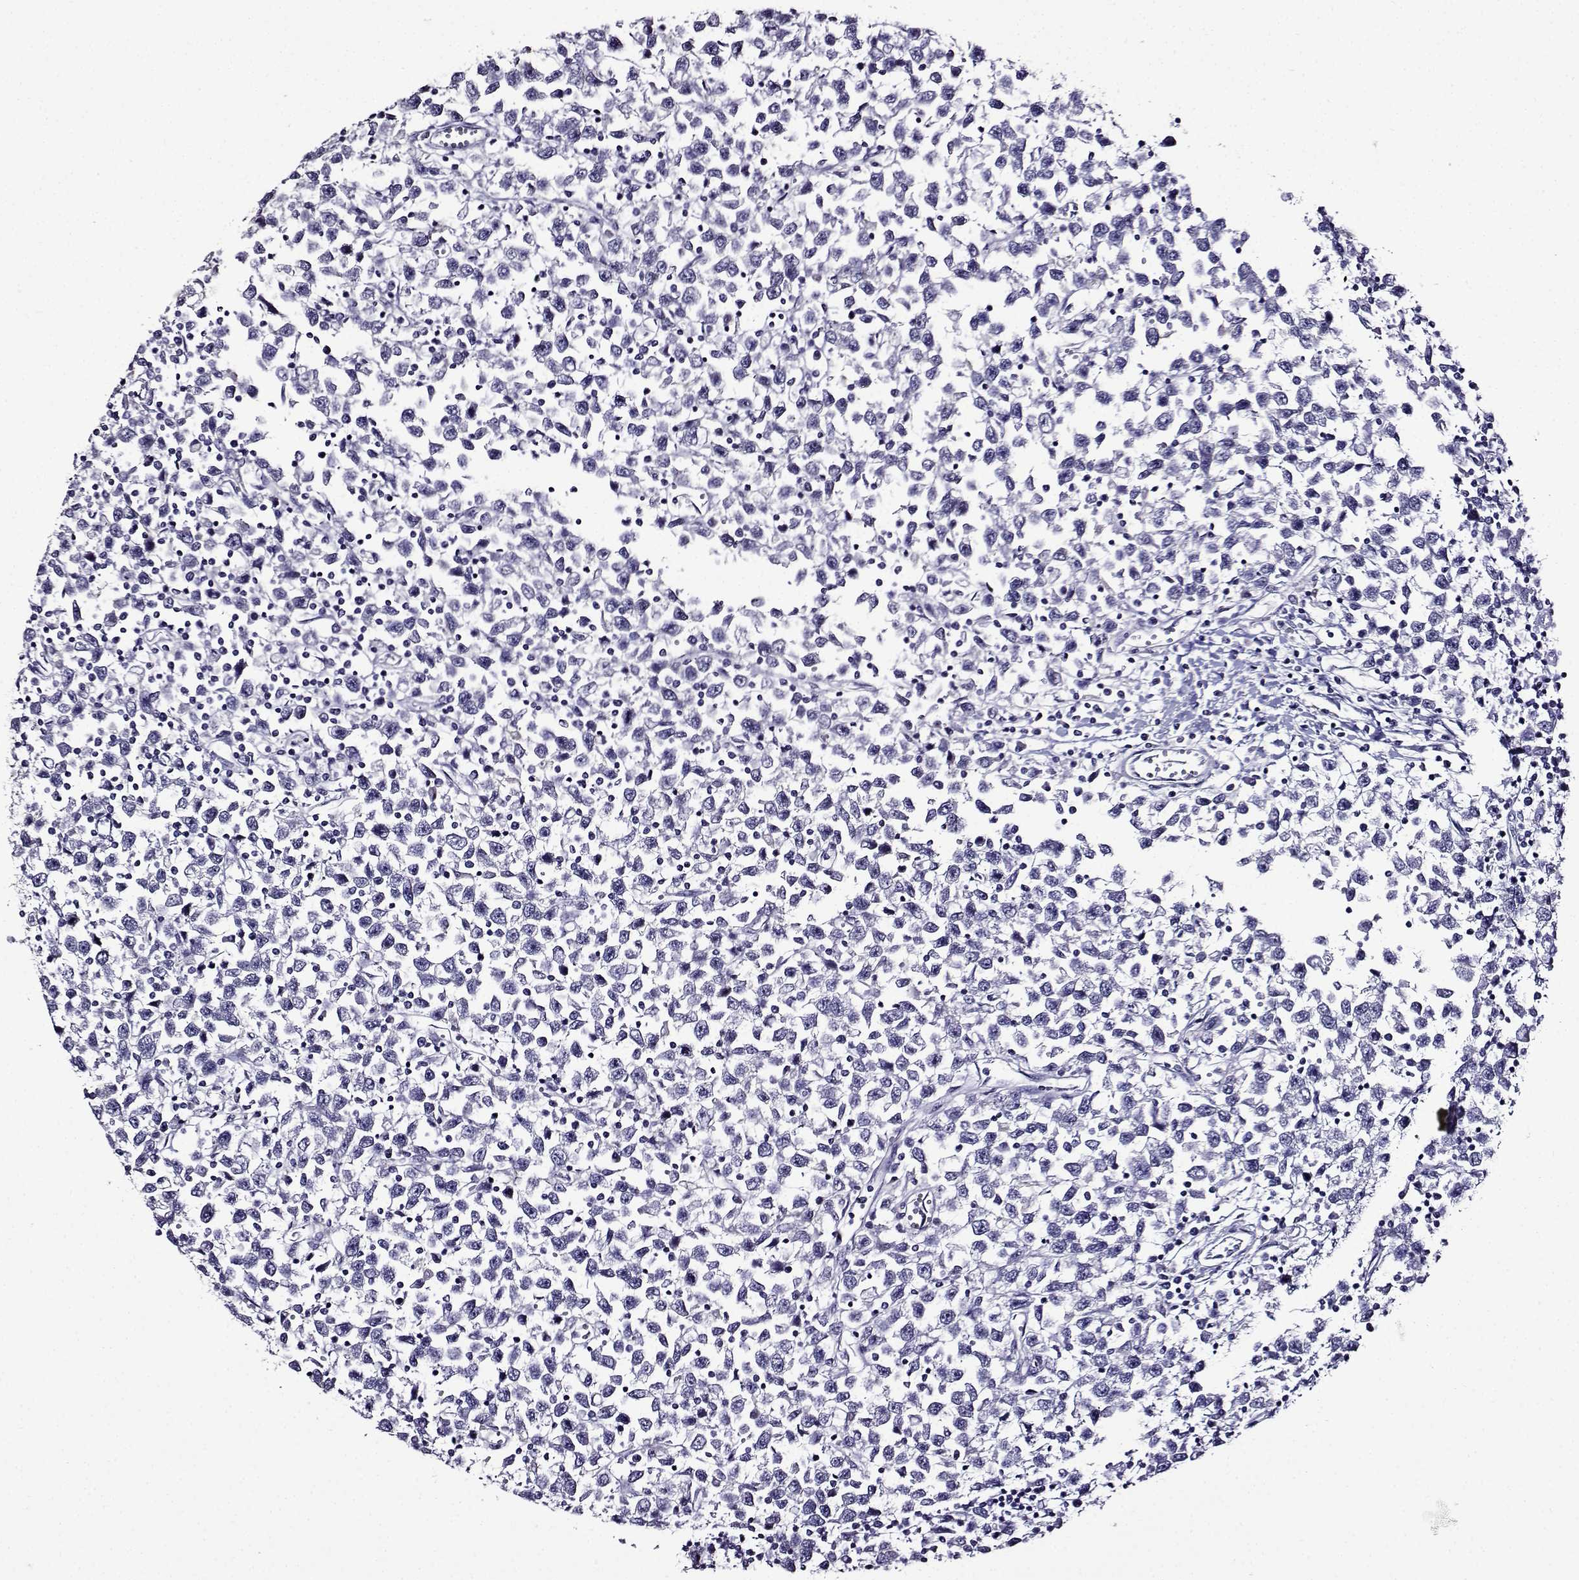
{"staining": {"intensity": "negative", "quantity": "none", "location": "none"}, "tissue": "testis cancer", "cell_type": "Tumor cells", "image_type": "cancer", "snomed": [{"axis": "morphology", "description": "Seminoma, NOS"}, {"axis": "topography", "description": "Testis"}], "caption": "The immunohistochemistry (IHC) histopathology image has no significant staining in tumor cells of seminoma (testis) tissue. (DAB (3,3'-diaminobenzidine) IHC with hematoxylin counter stain).", "gene": "TMEM266", "patient": {"sex": "male", "age": 34}}